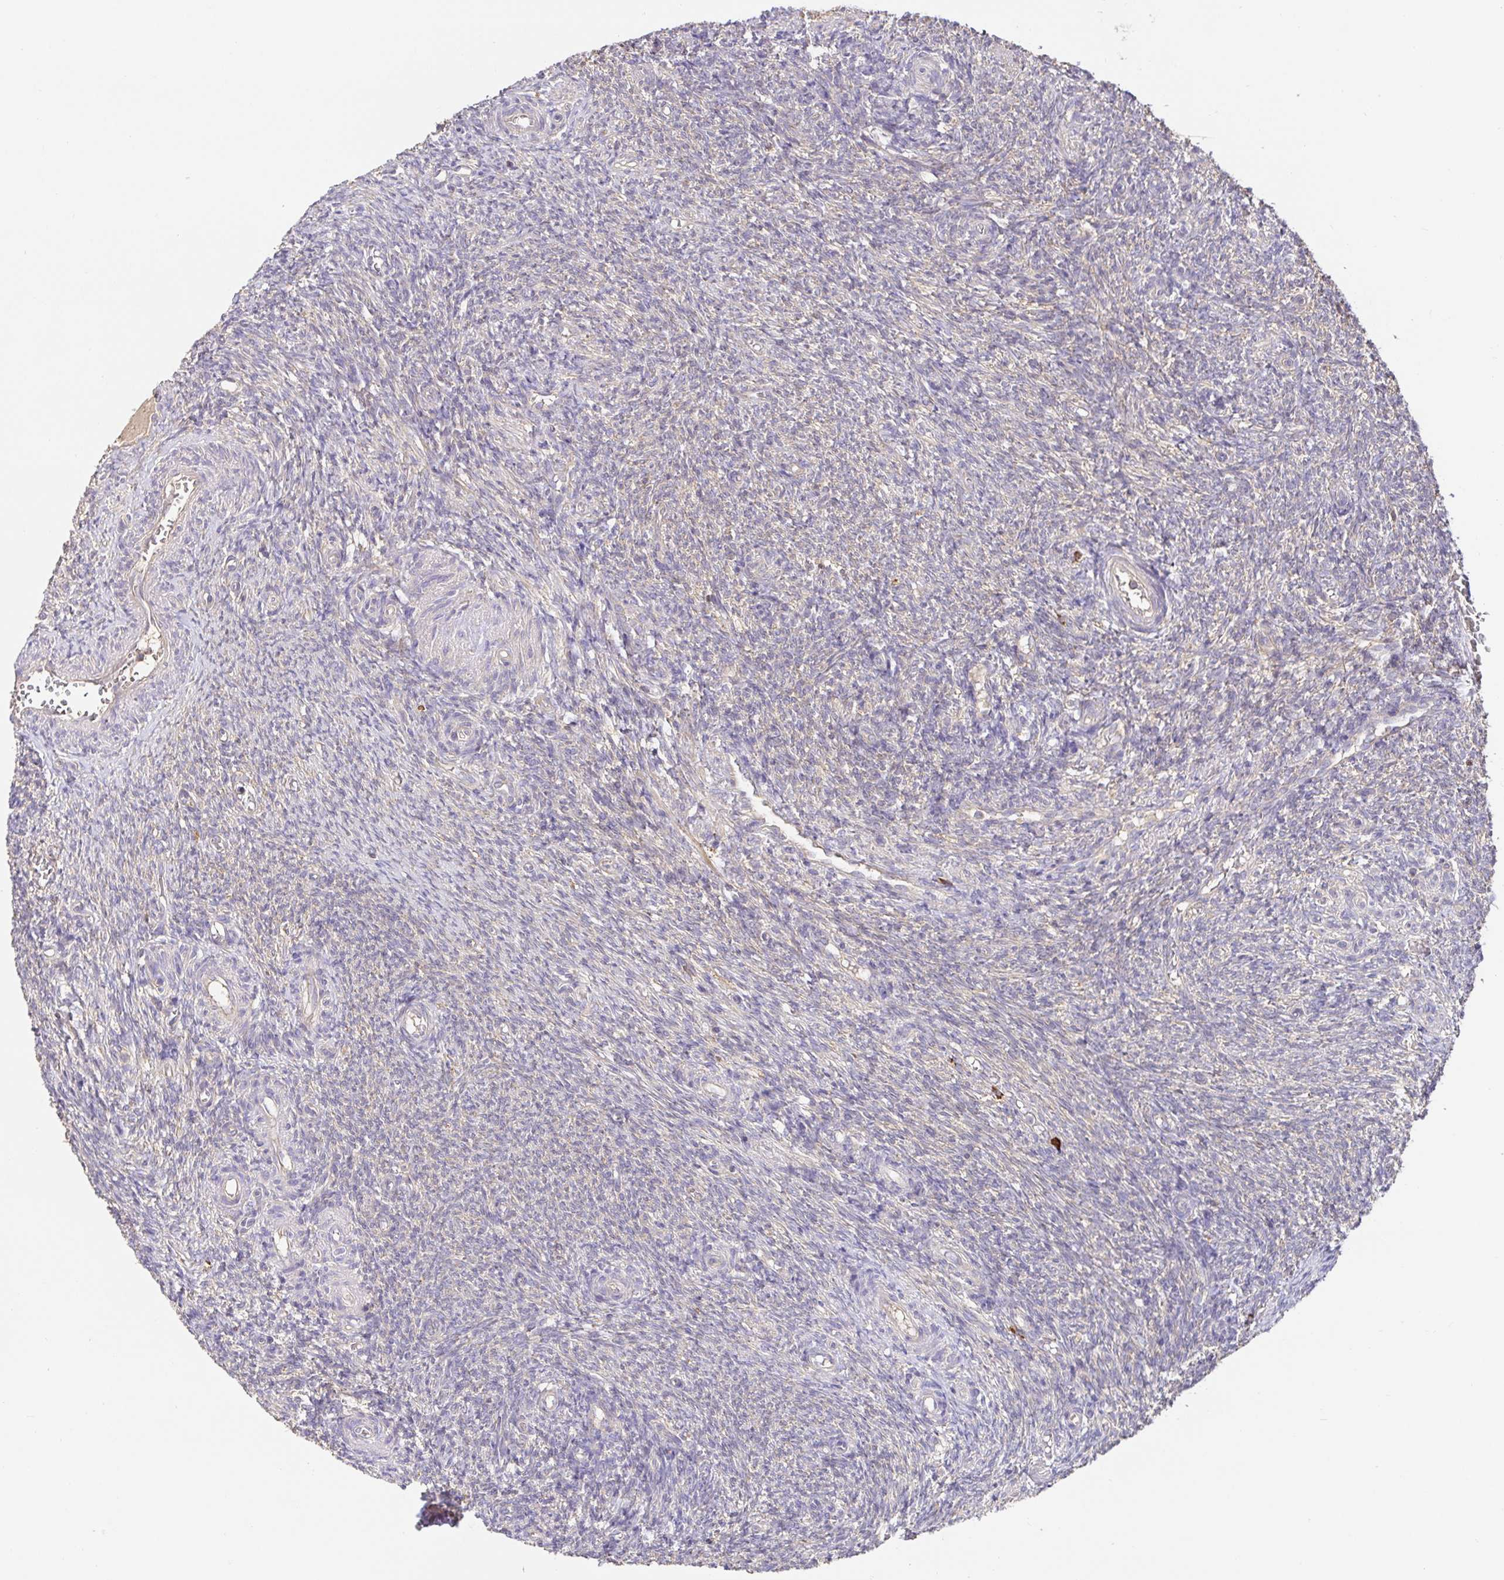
{"staining": {"intensity": "negative", "quantity": "none", "location": "none"}, "tissue": "ovary", "cell_type": "Ovarian stroma cells", "image_type": "normal", "snomed": [{"axis": "morphology", "description": "Normal tissue, NOS"}, {"axis": "topography", "description": "Ovary"}], "caption": "The image exhibits no staining of ovarian stroma cells in unremarkable ovary. (Stains: DAB (3,3'-diaminobenzidine) immunohistochemistry (IHC) with hematoxylin counter stain, Microscopy: brightfield microscopy at high magnification).", "gene": "HAGH", "patient": {"sex": "female", "age": 39}}